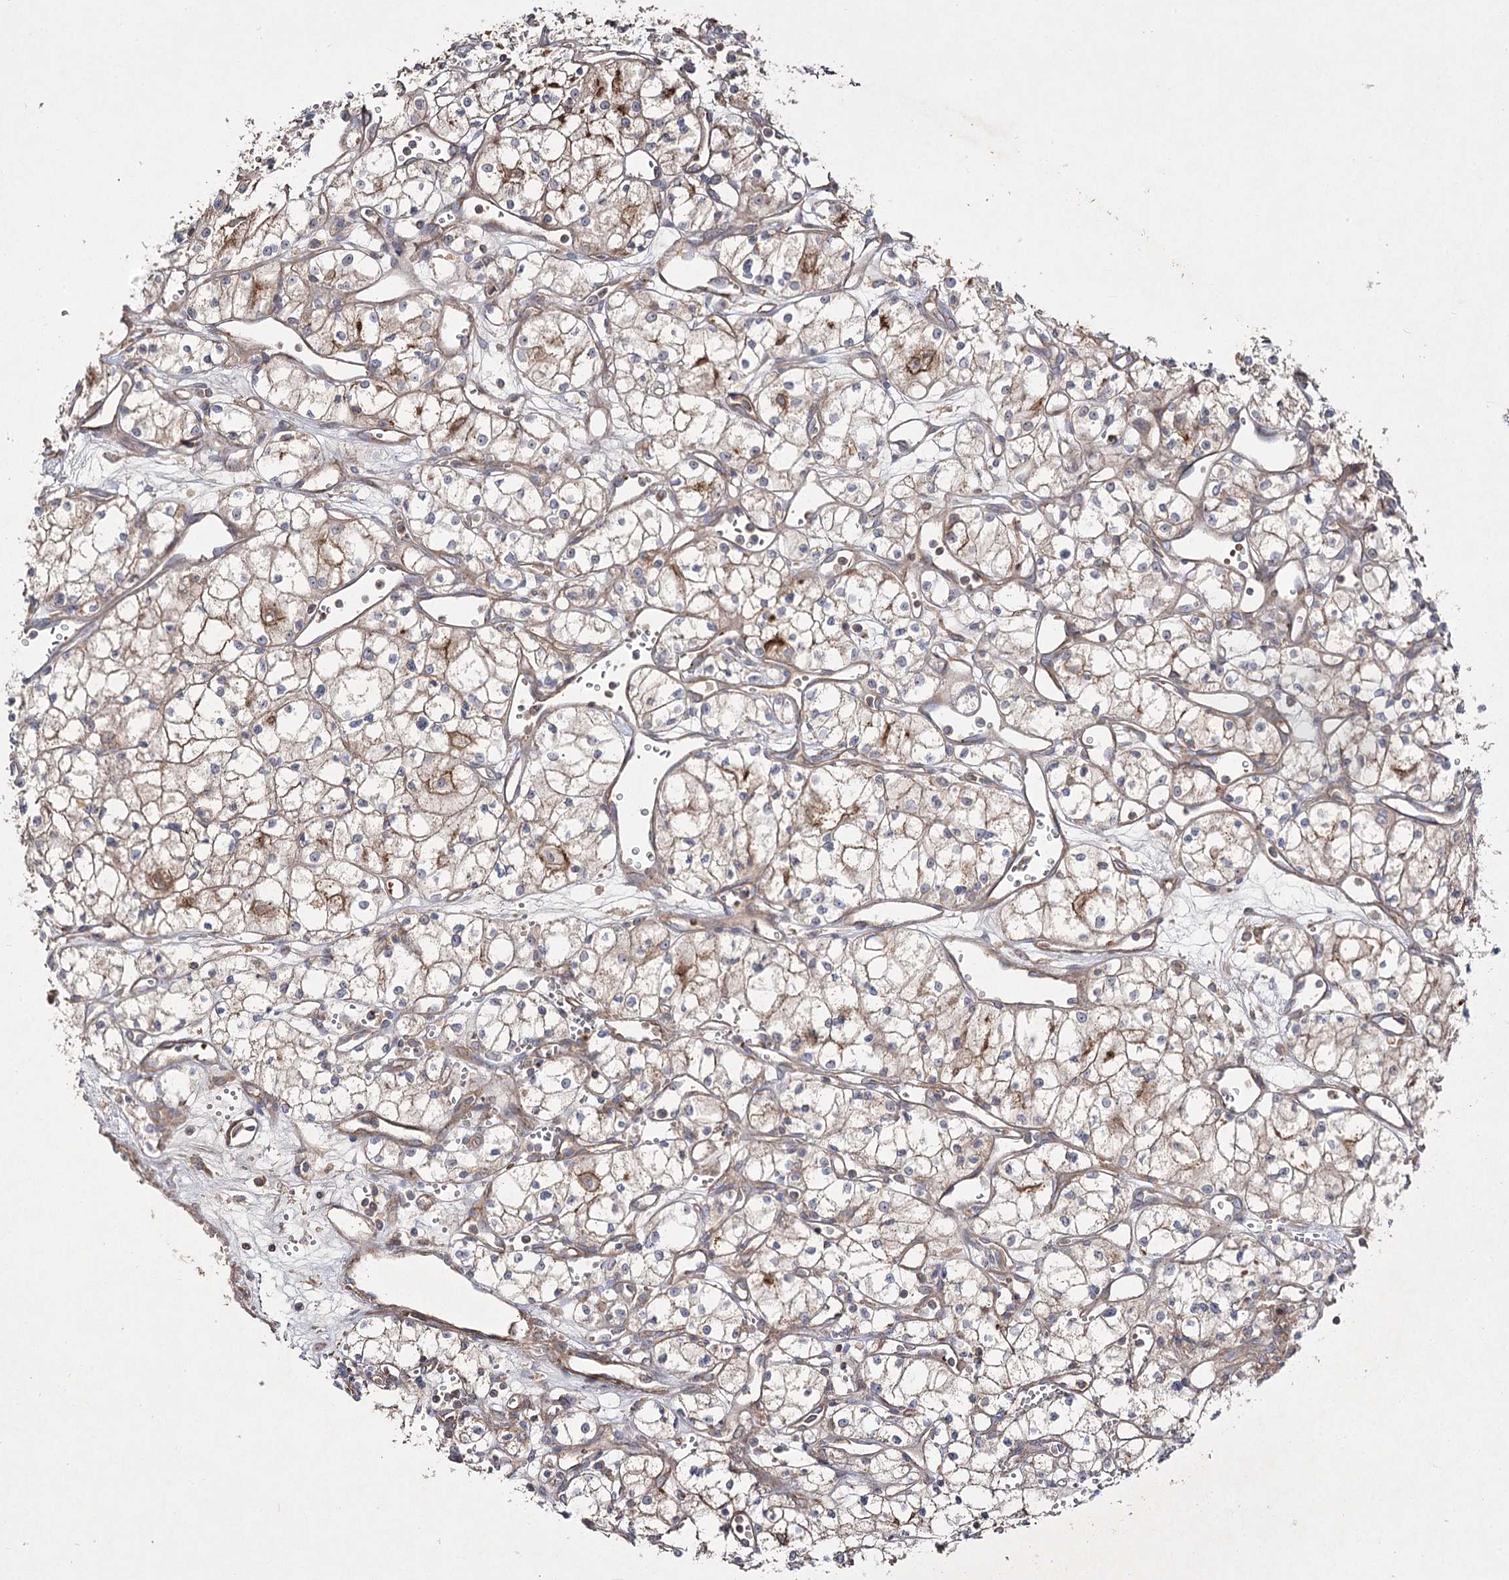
{"staining": {"intensity": "weak", "quantity": "25%-75%", "location": "cytoplasmic/membranous"}, "tissue": "renal cancer", "cell_type": "Tumor cells", "image_type": "cancer", "snomed": [{"axis": "morphology", "description": "Adenocarcinoma, NOS"}, {"axis": "topography", "description": "Kidney"}], "caption": "Weak cytoplasmic/membranous positivity is present in approximately 25%-75% of tumor cells in adenocarcinoma (renal).", "gene": "KIAA0825", "patient": {"sex": "male", "age": 59}}